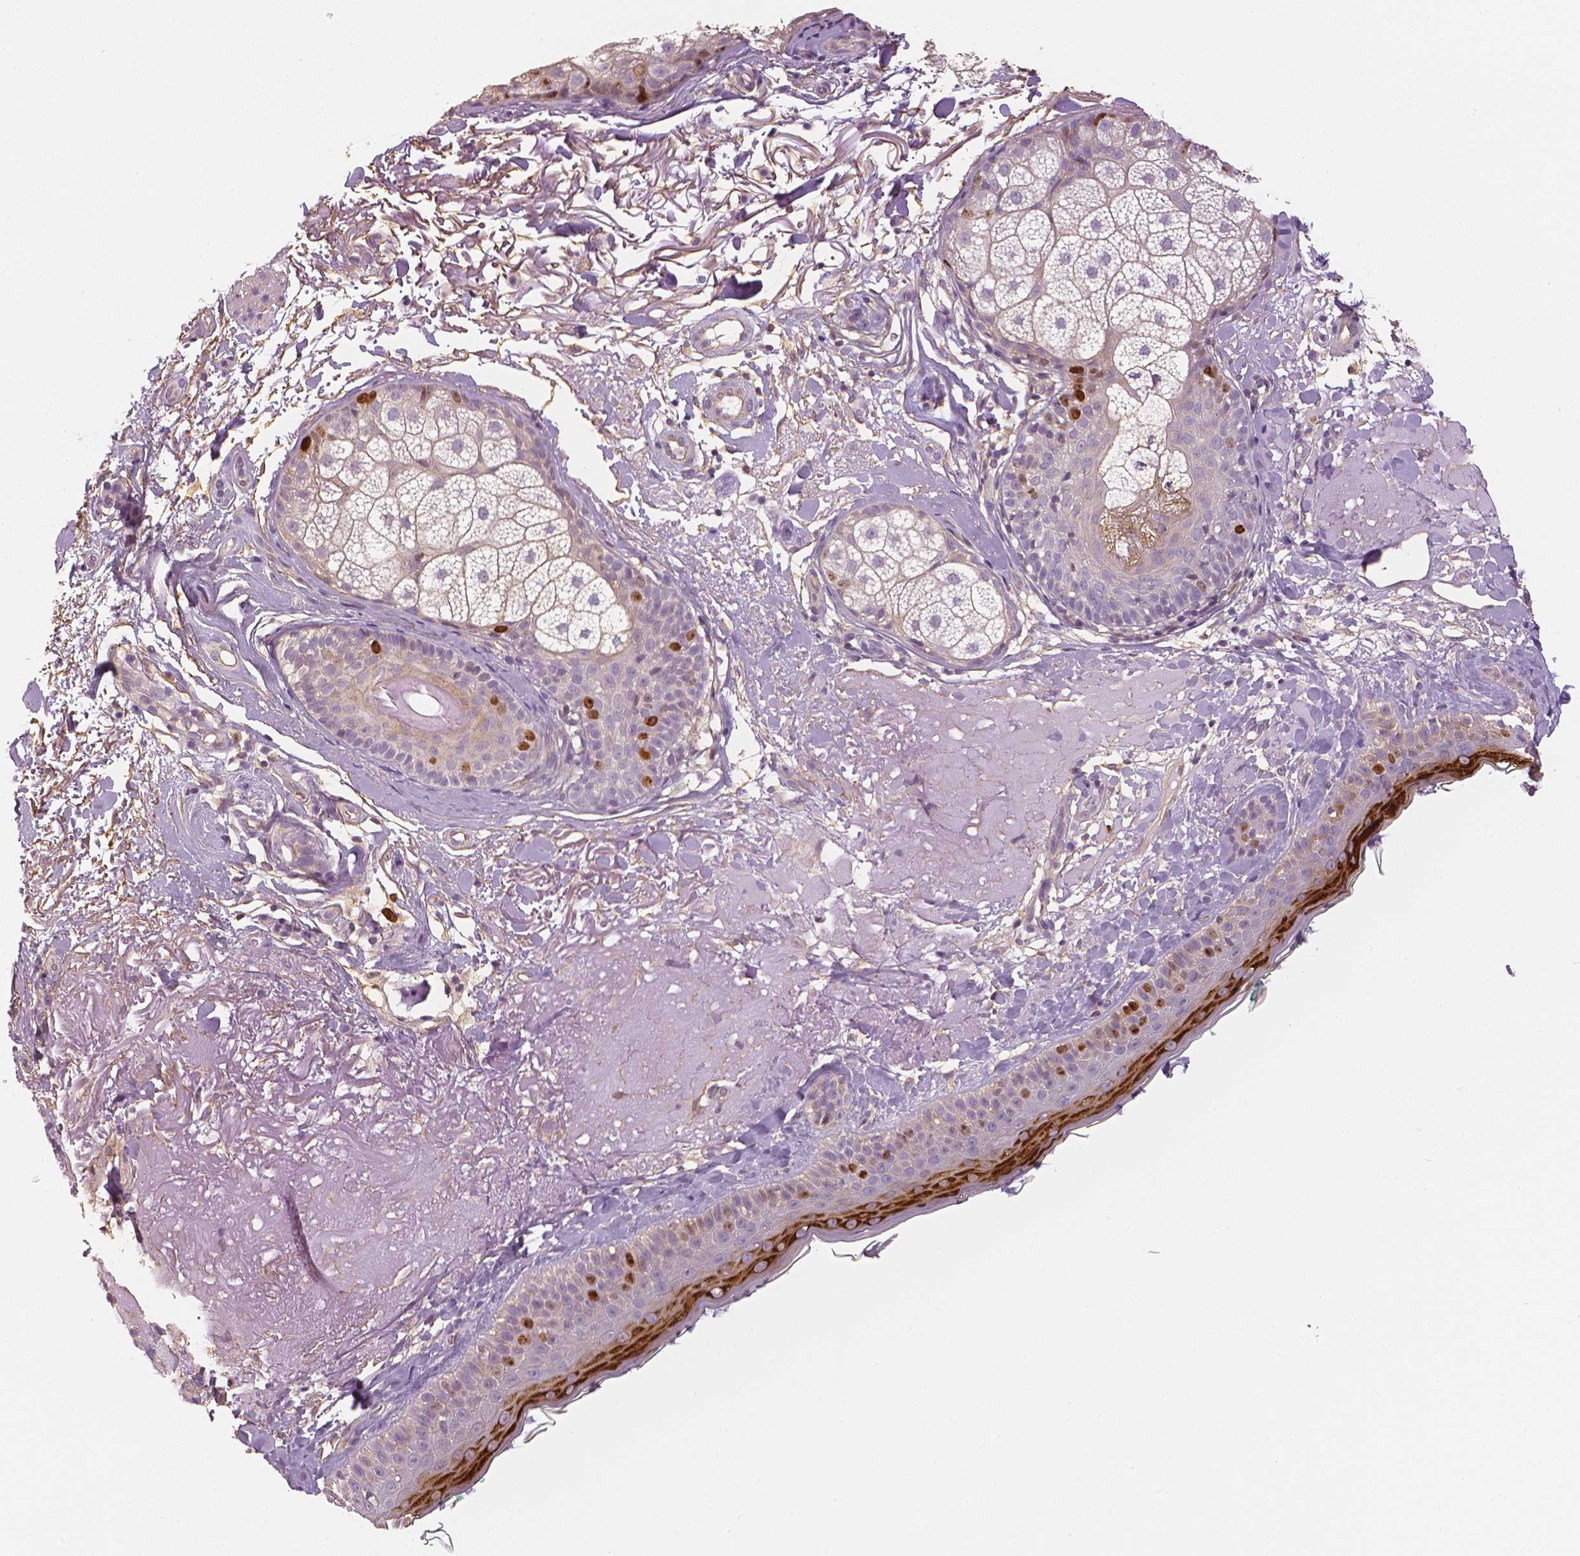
{"staining": {"intensity": "negative", "quantity": "none", "location": "none"}, "tissue": "skin", "cell_type": "Fibroblasts", "image_type": "normal", "snomed": [{"axis": "morphology", "description": "Normal tissue, NOS"}, {"axis": "topography", "description": "Skin"}], "caption": "Normal skin was stained to show a protein in brown. There is no significant expression in fibroblasts. Nuclei are stained in blue.", "gene": "MKI67", "patient": {"sex": "male", "age": 73}}